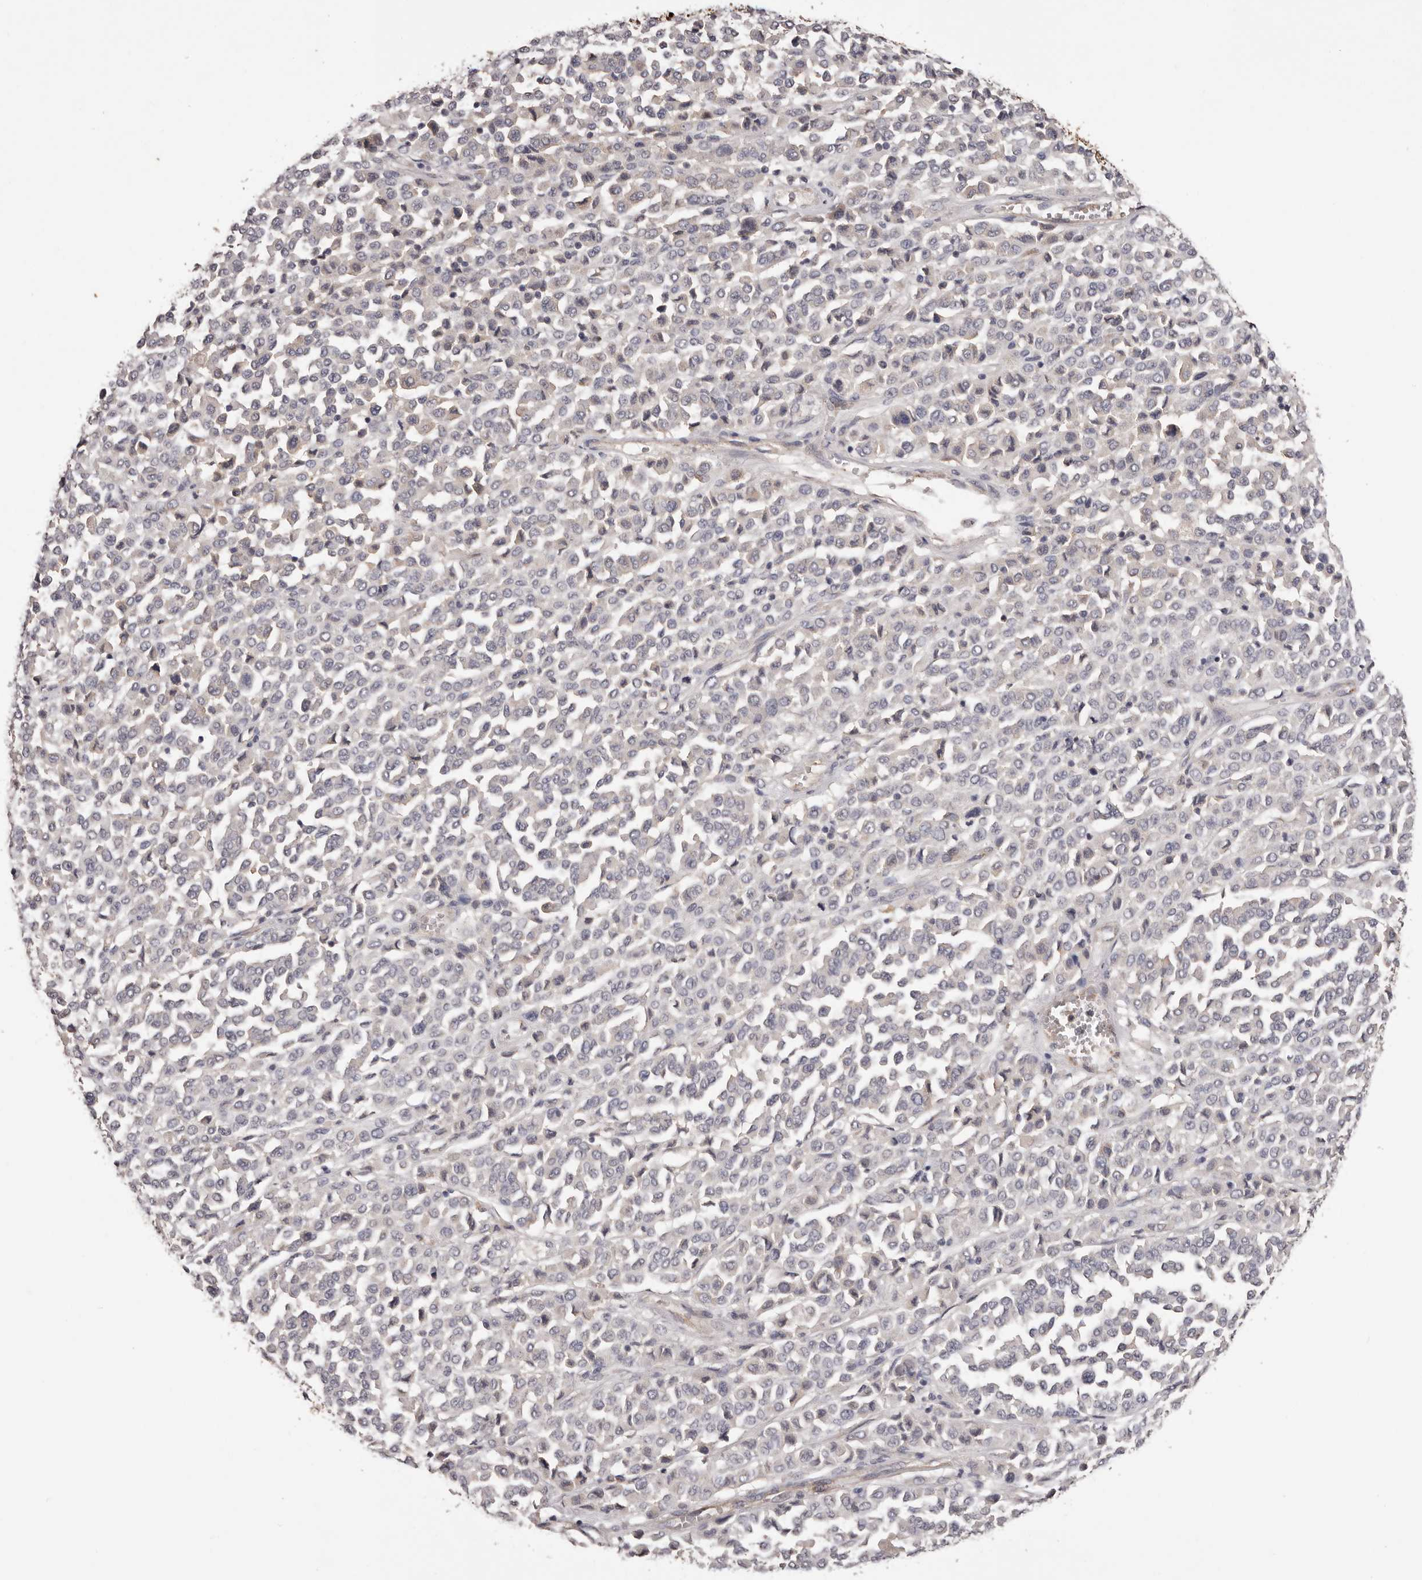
{"staining": {"intensity": "negative", "quantity": "none", "location": "none"}, "tissue": "melanoma", "cell_type": "Tumor cells", "image_type": "cancer", "snomed": [{"axis": "morphology", "description": "Malignant melanoma, Metastatic site"}, {"axis": "topography", "description": "Pancreas"}], "caption": "This is an immunohistochemistry (IHC) micrograph of human melanoma. There is no positivity in tumor cells.", "gene": "LTV1", "patient": {"sex": "female", "age": 30}}